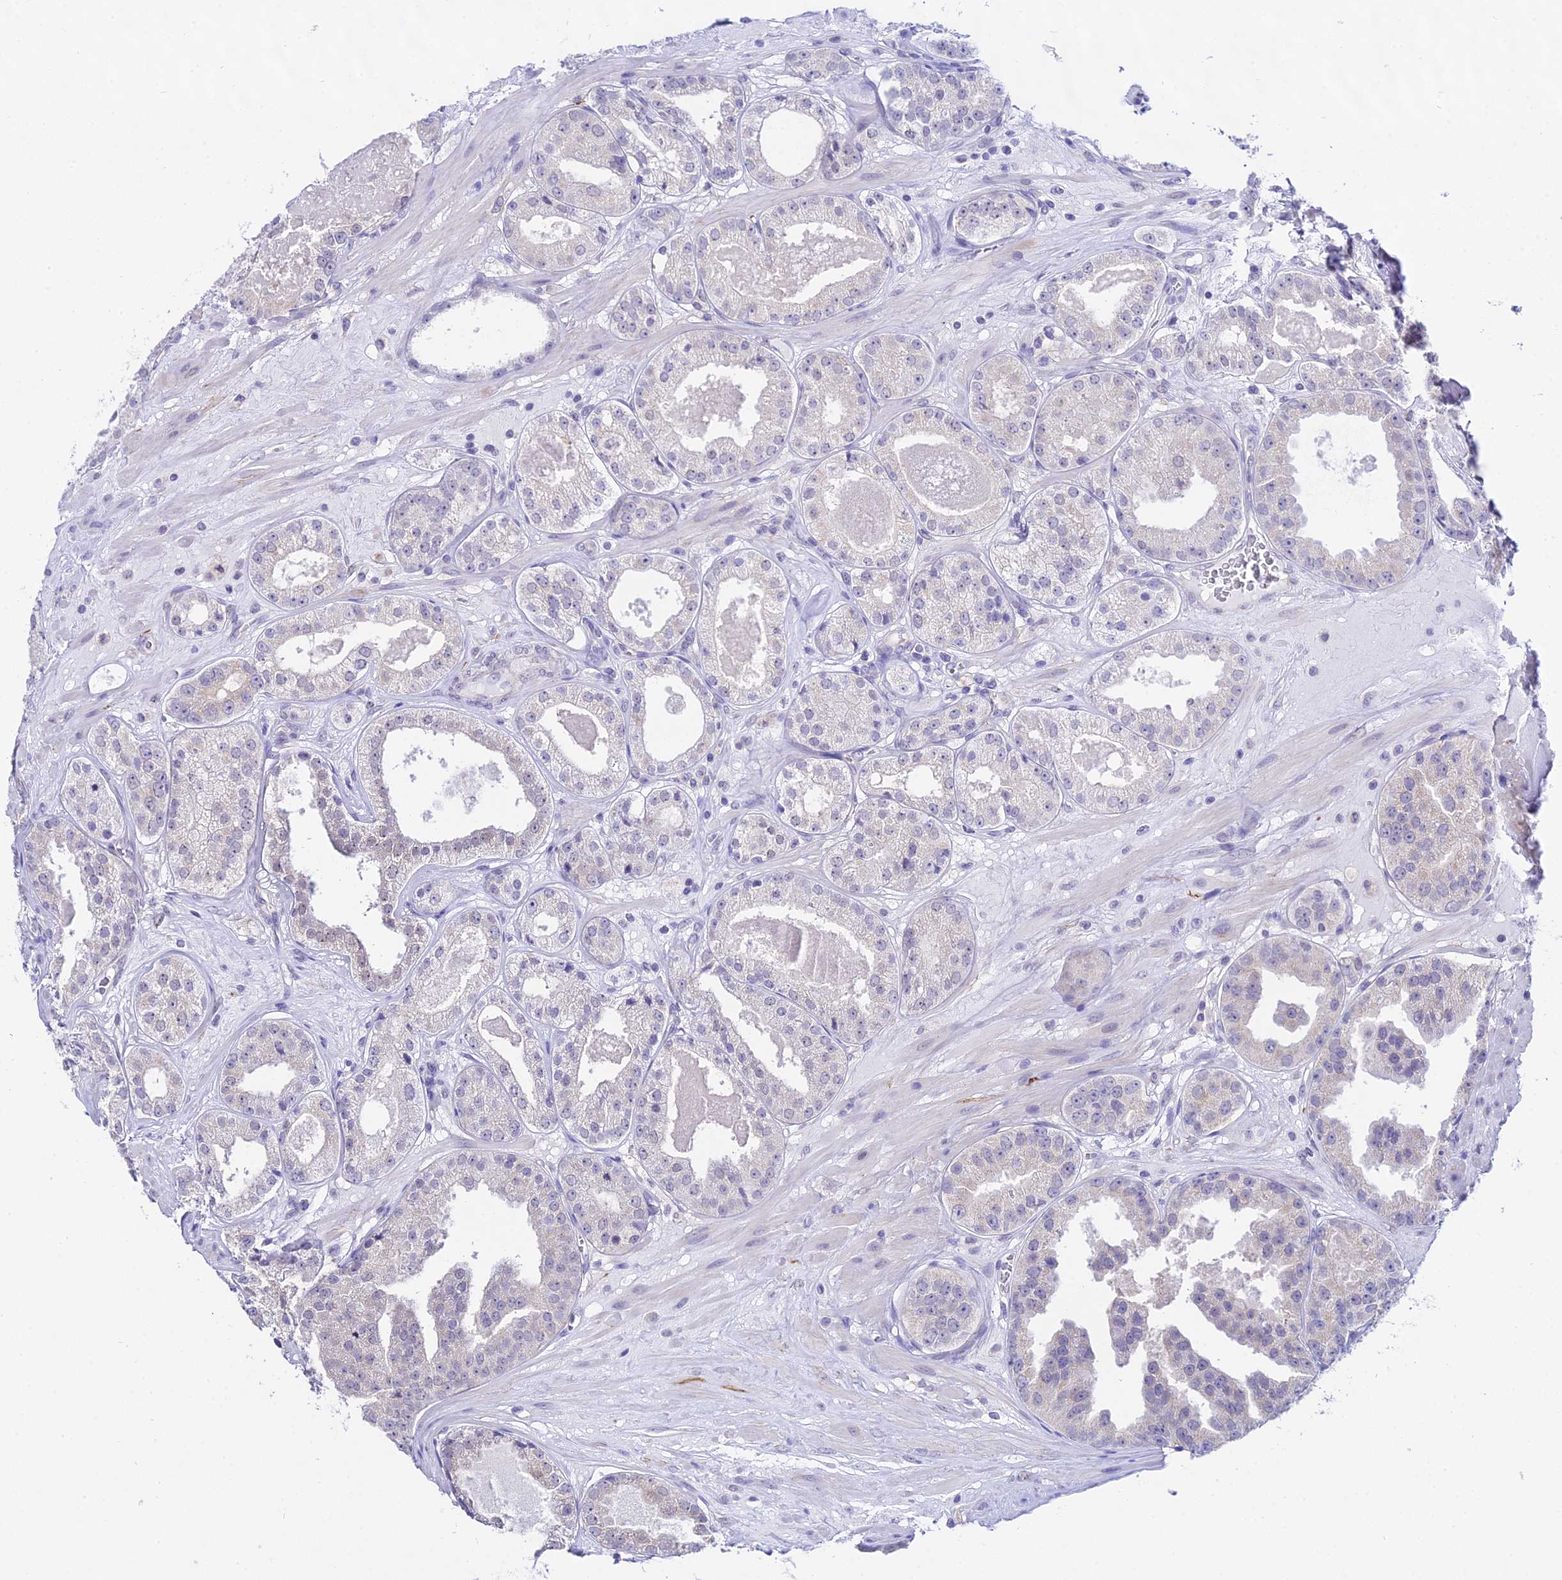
{"staining": {"intensity": "negative", "quantity": "none", "location": "none"}, "tissue": "prostate cancer", "cell_type": "Tumor cells", "image_type": "cancer", "snomed": [{"axis": "morphology", "description": "Adenocarcinoma, High grade"}, {"axis": "topography", "description": "Prostate"}], "caption": "IHC micrograph of high-grade adenocarcinoma (prostate) stained for a protein (brown), which displays no expression in tumor cells.", "gene": "ATG16L2", "patient": {"sex": "male", "age": 63}}